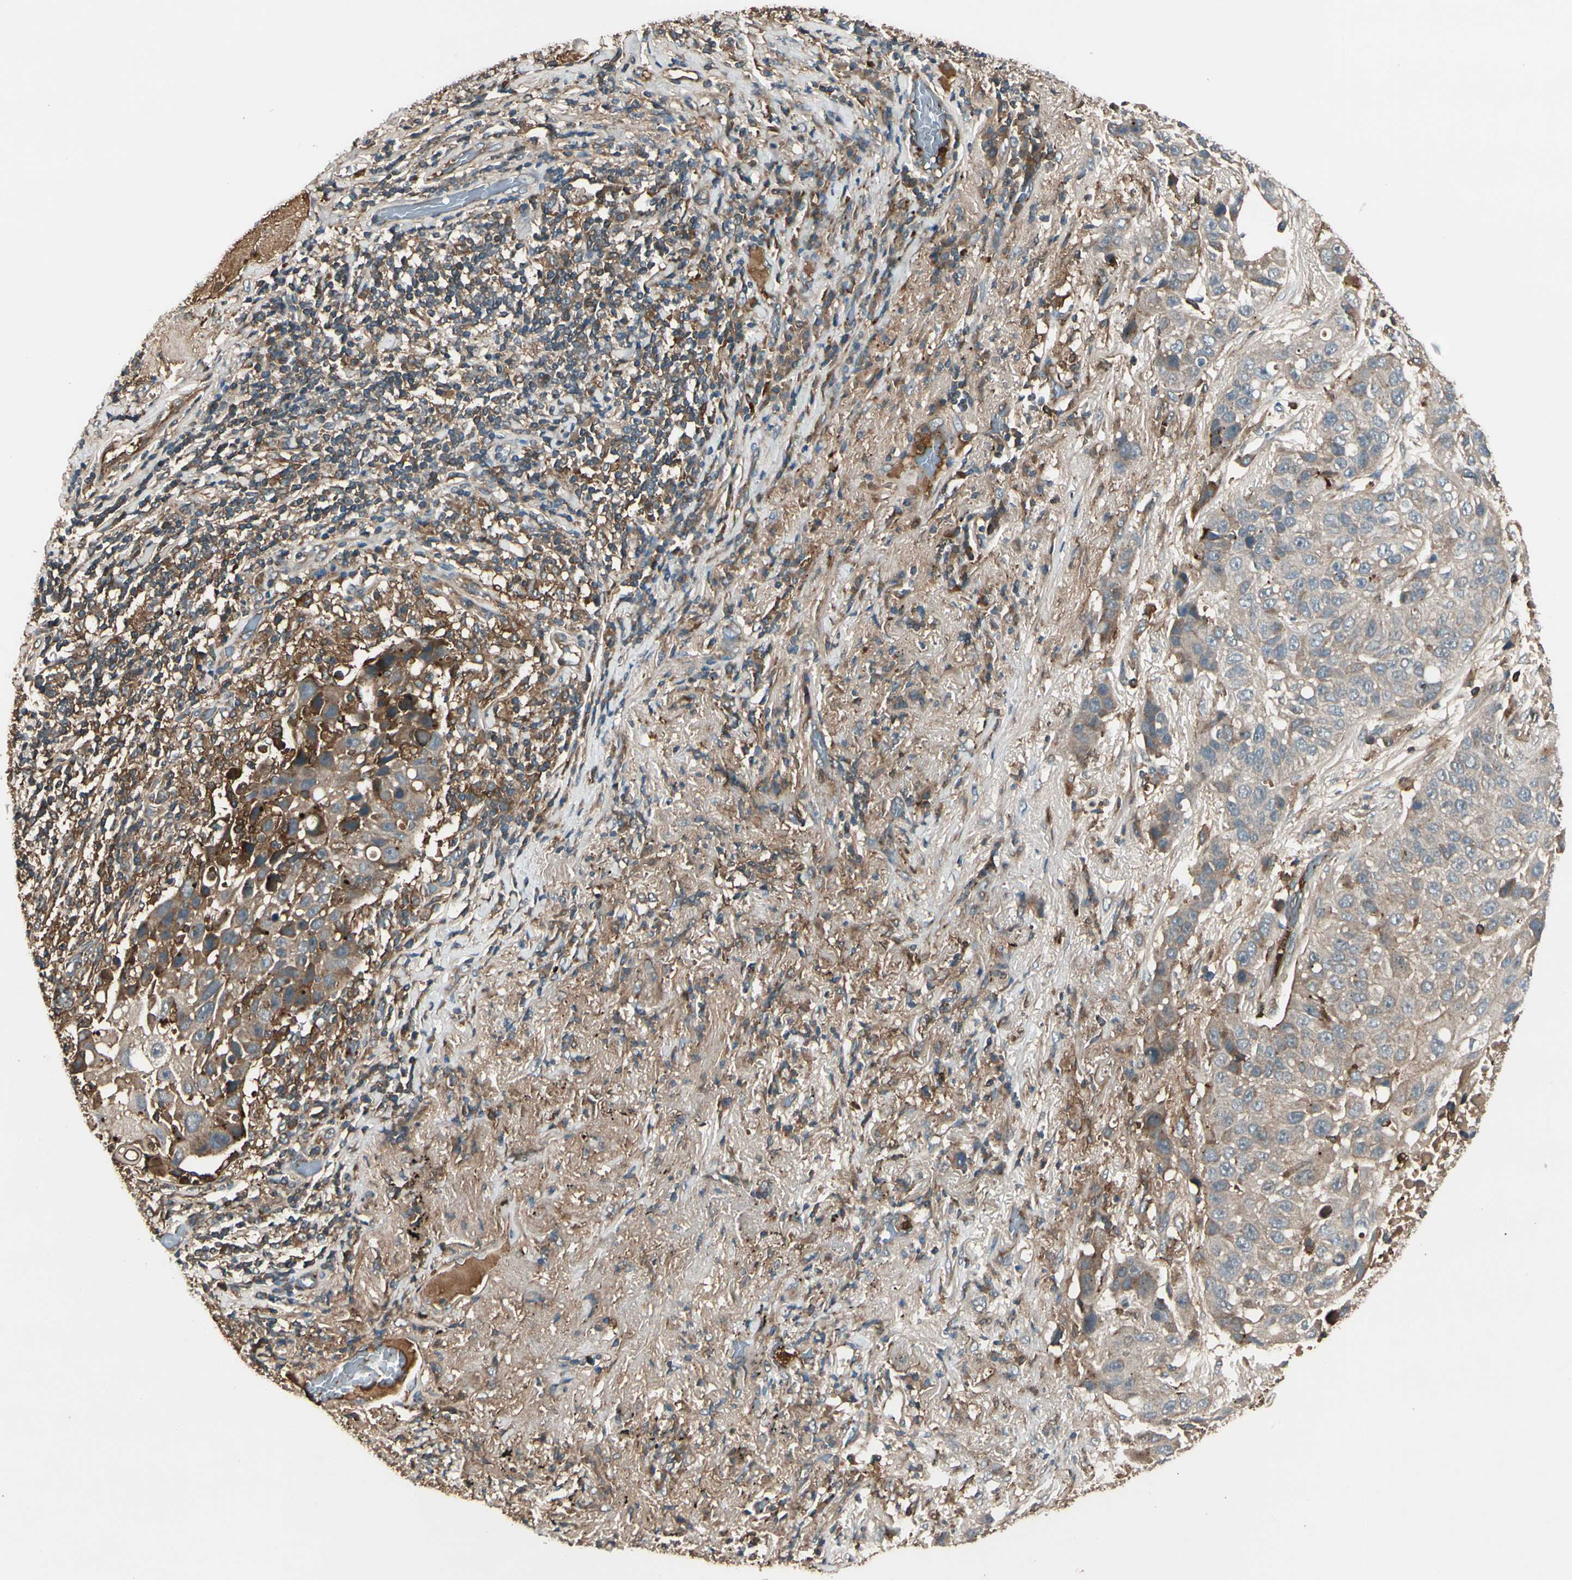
{"staining": {"intensity": "weak", "quantity": ">75%", "location": "cytoplasmic/membranous"}, "tissue": "lung cancer", "cell_type": "Tumor cells", "image_type": "cancer", "snomed": [{"axis": "morphology", "description": "Squamous cell carcinoma, NOS"}, {"axis": "topography", "description": "Lung"}], "caption": "Approximately >75% of tumor cells in human lung cancer (squamous cell carcinoma) display weak cytoplasmic/membranous protein positivity as visualized by brown immunohistochemical staining.", "gene": "STX11", "patient": {"sex": "male", "age": 57}}